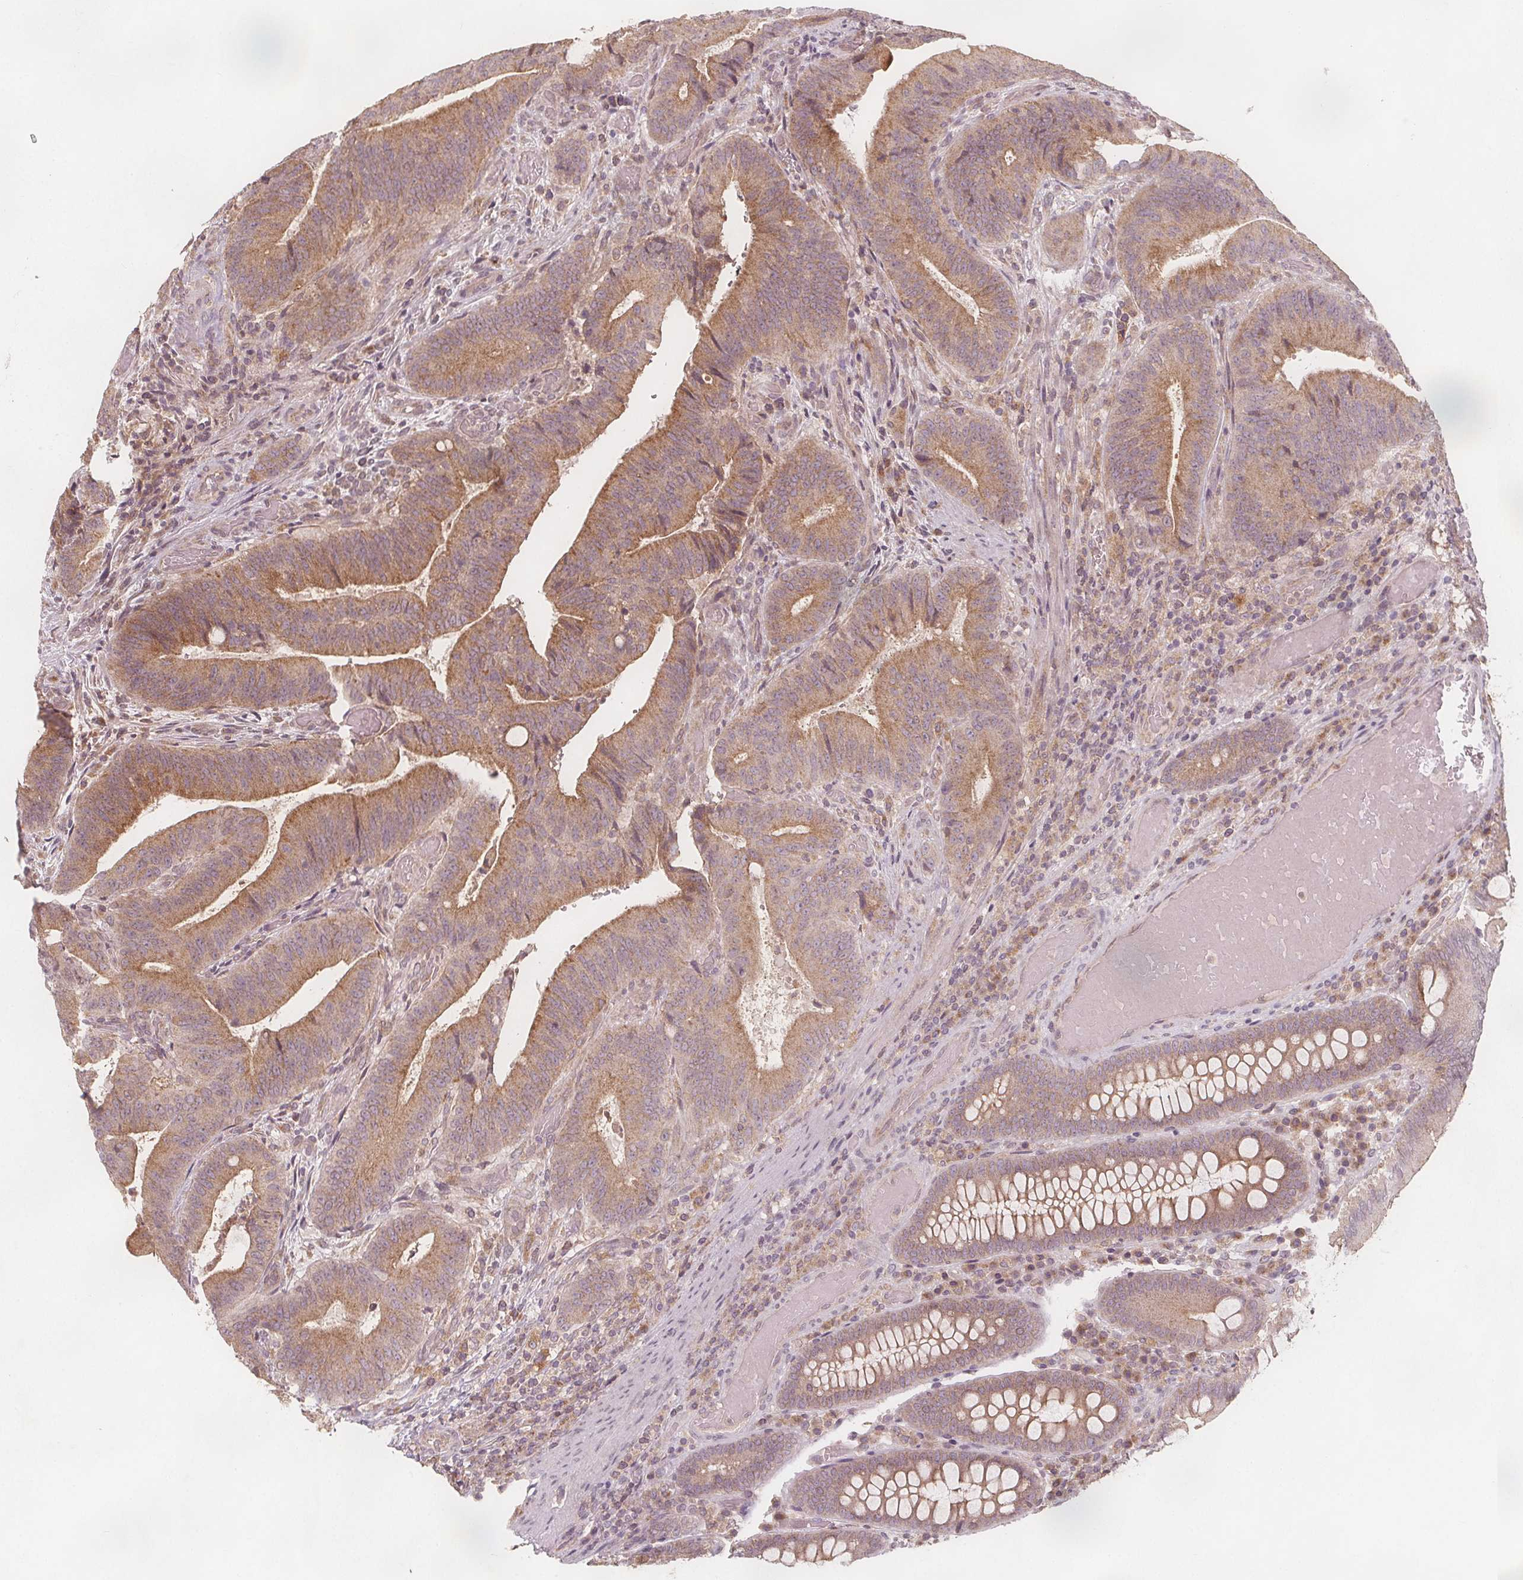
{"staining": {"intensity": "moderate", "quantity": ">75%", "location": "cytoplasmic/membranous"}, "tissue": "colorectal cancer", "cell_type": "Tumor cells", "image_type": "cancer", "snomed": [{"axis": "morphology", "description": "Adenocarcinoma, NOS"}, {"axis": "topography", "description": "Colon"}], "caption": "A brown stain highlights moderate cytoplasmic/membranous expression of a protein in colorectal cancer tumor cells.", "gene": "NCSTN", "patient": {"sex": "female", "age": 43}}